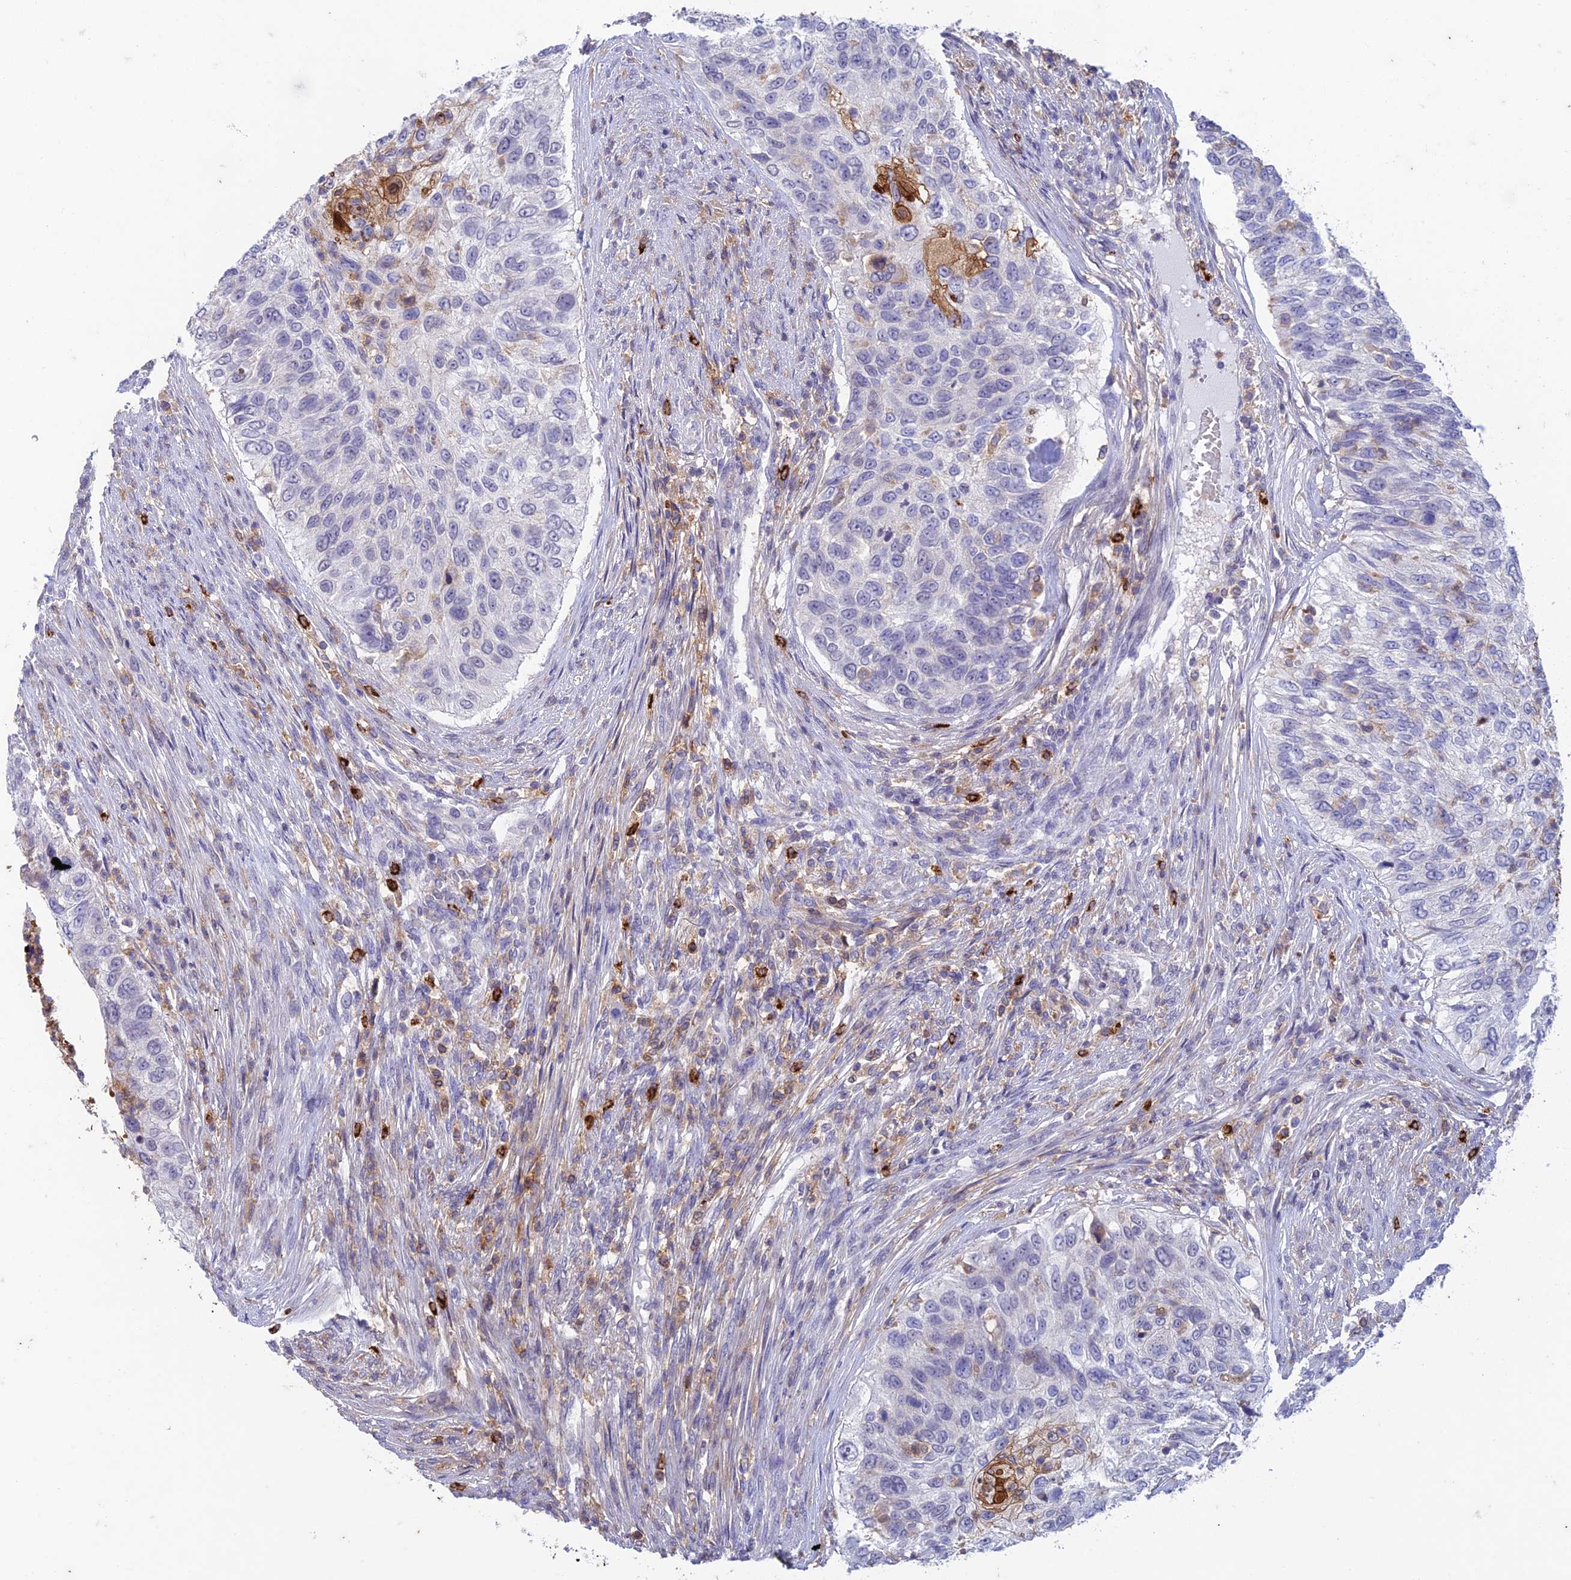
{"staining": {"intensity": "strong", "quantity": "<25%", "location": "cytoplasmic/membranous"}, "tissue": "urothelial cancer", "cell_type": "Tumor cells", "image_type": "cancer", "snomed": [{"axis": "morphology", "description": "Urothelial carcinoma, High grade"}, {"axis": "topography", "description": "Urinary bladder"}], "caption": "Urothelial cancer stained with a protein marker displays strong staining in tumor cells.", "gene": "FGF7", "patient": {"sex": "female", "age": 60}}